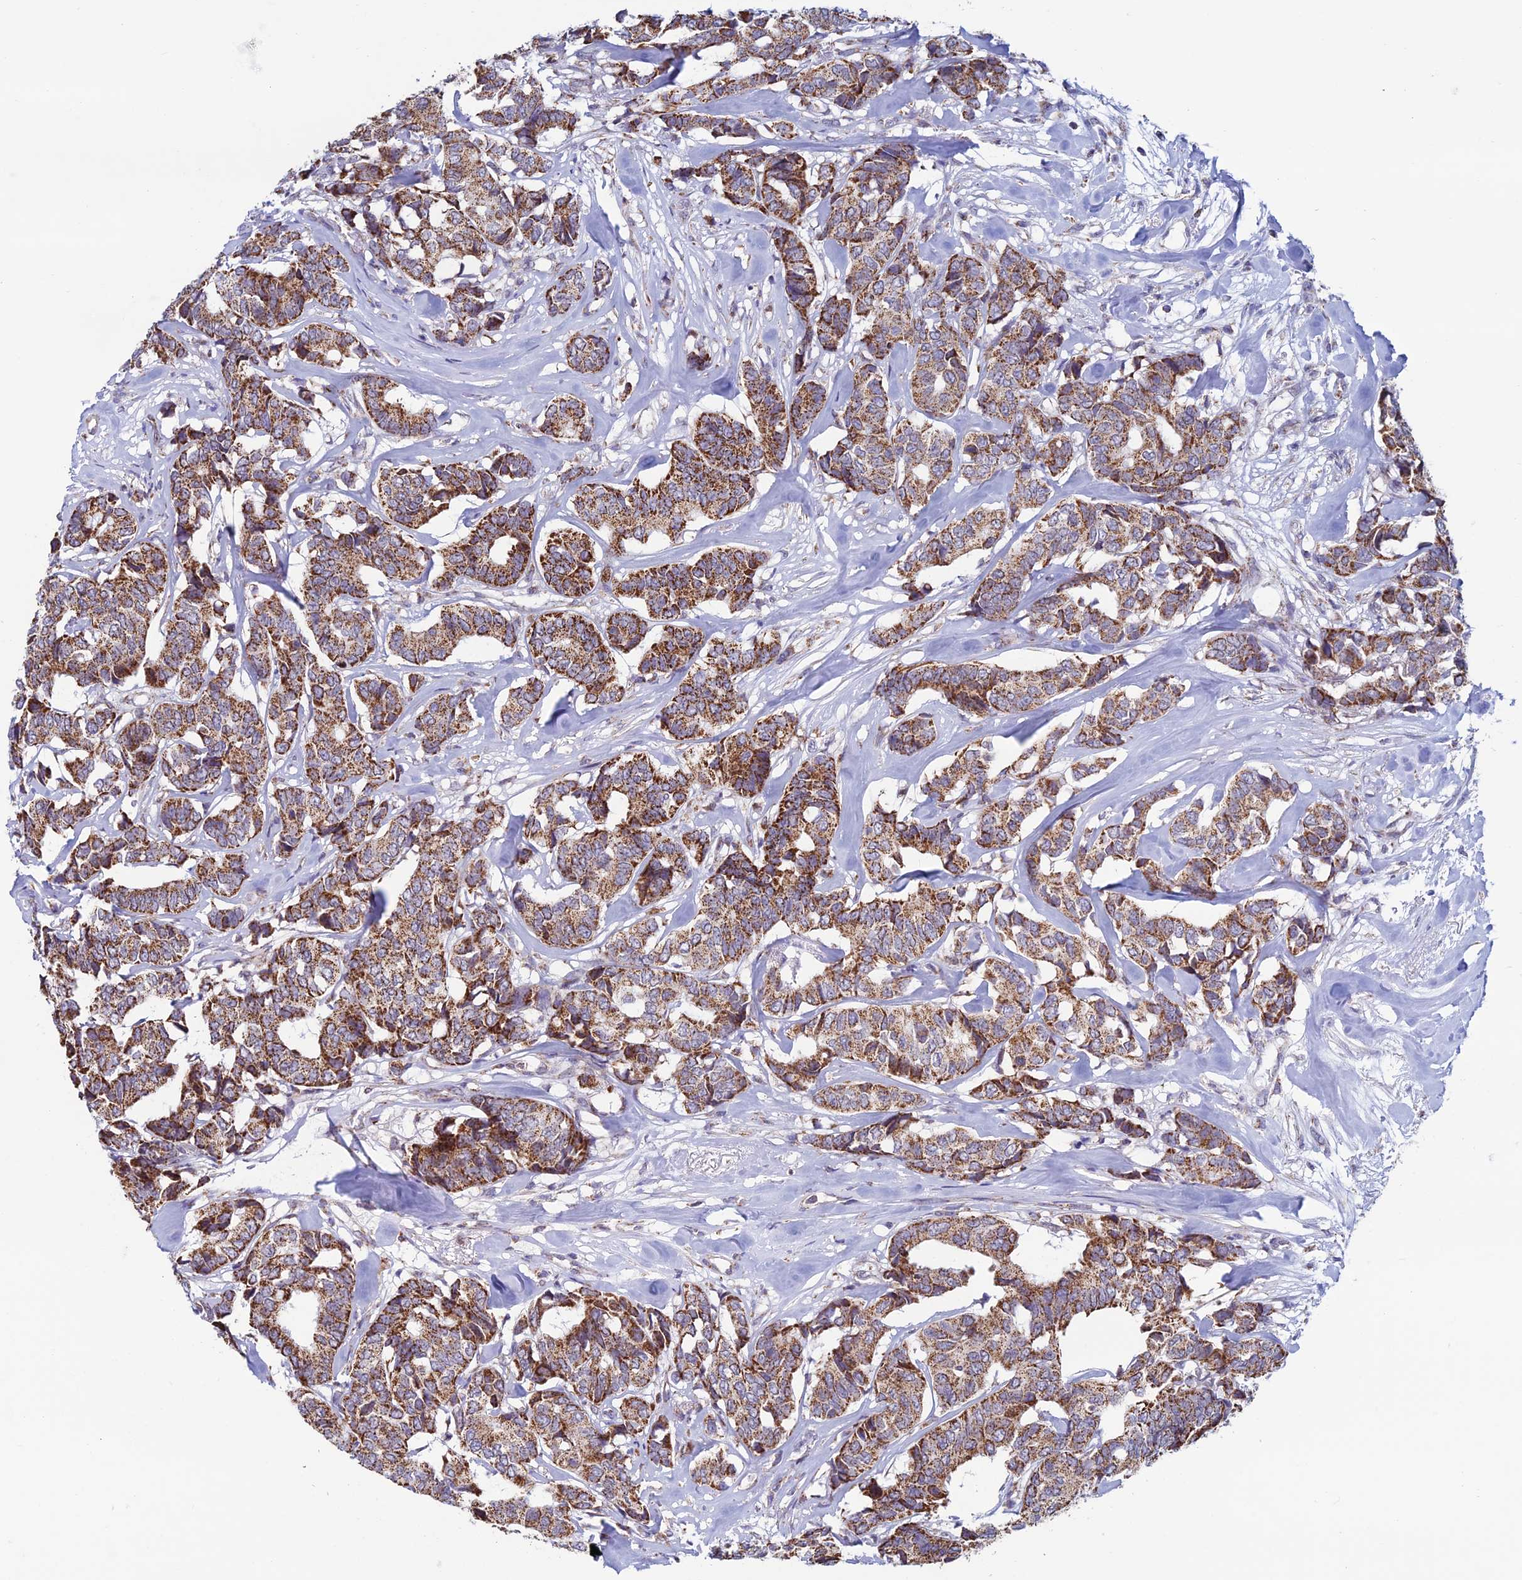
{"staining": {"intensity": "moderate", "quantity": ">75%", "location": "cytoplasmic/membranous"}, "tissue": "breast cancer", "cell_type": "Tumor cells", "image_type": "cancer", "snomed": [{"axis": "morphology", "description": "Duct carcinoma"}, {"axis": "topography", "description": "Breast"}], "caption": "Breast cancer stained for a protein reveals moderate cytoplasmic/membranous positivity in tumor cells. (IHC, brightfield microscopy, high magnification).", "gene": "ZNG1B", "patient": {"sex": "female", "age": 87}}